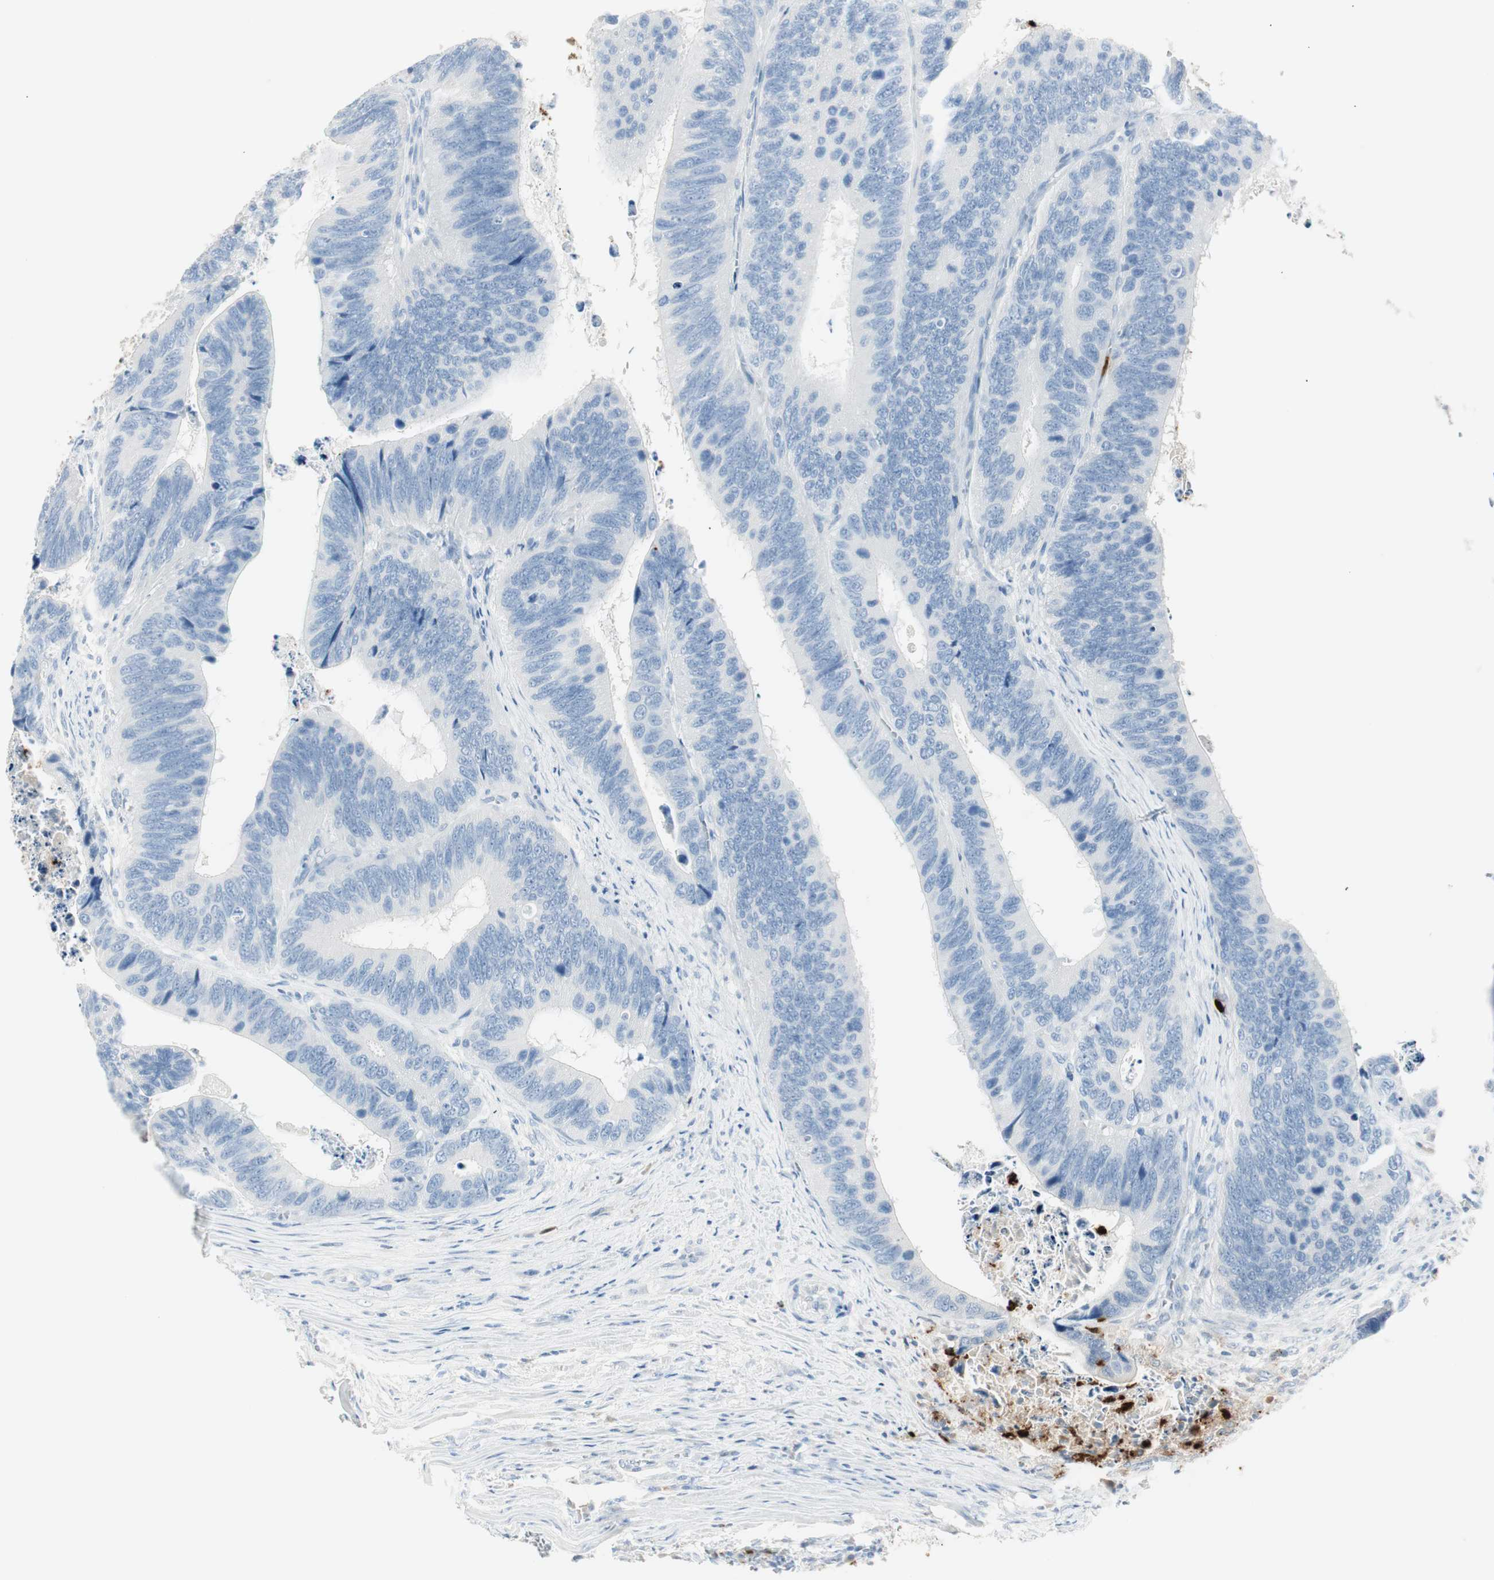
{"staining": {"intensity": "moderate", "quantity": "<25%", "location": "cytoplasmic/membranous"}, "tissue": "colorectal cancer", "cell_type": "Tumor cells", "image_type": "cancer", "snomed": [{"axis": "morphology", "description": "Adenocarcinoma, NOS"}, {"axis": "topography", "description": "Colon"}], "caption": "Colorectal cancer (adenocarcinoma) tissue reveals moderate cytoplasmic/membranous staining in about <25% of tumor cells, visualized by immunohistochemistry. (Stains: DAB (3,3'-diaminobenzidine) in brown, nuclei in blue, Microscopy: brightfield microscopy at high magnification).", "gene": "PRTN3", "patient": {"sex": "male", "age": 72}}